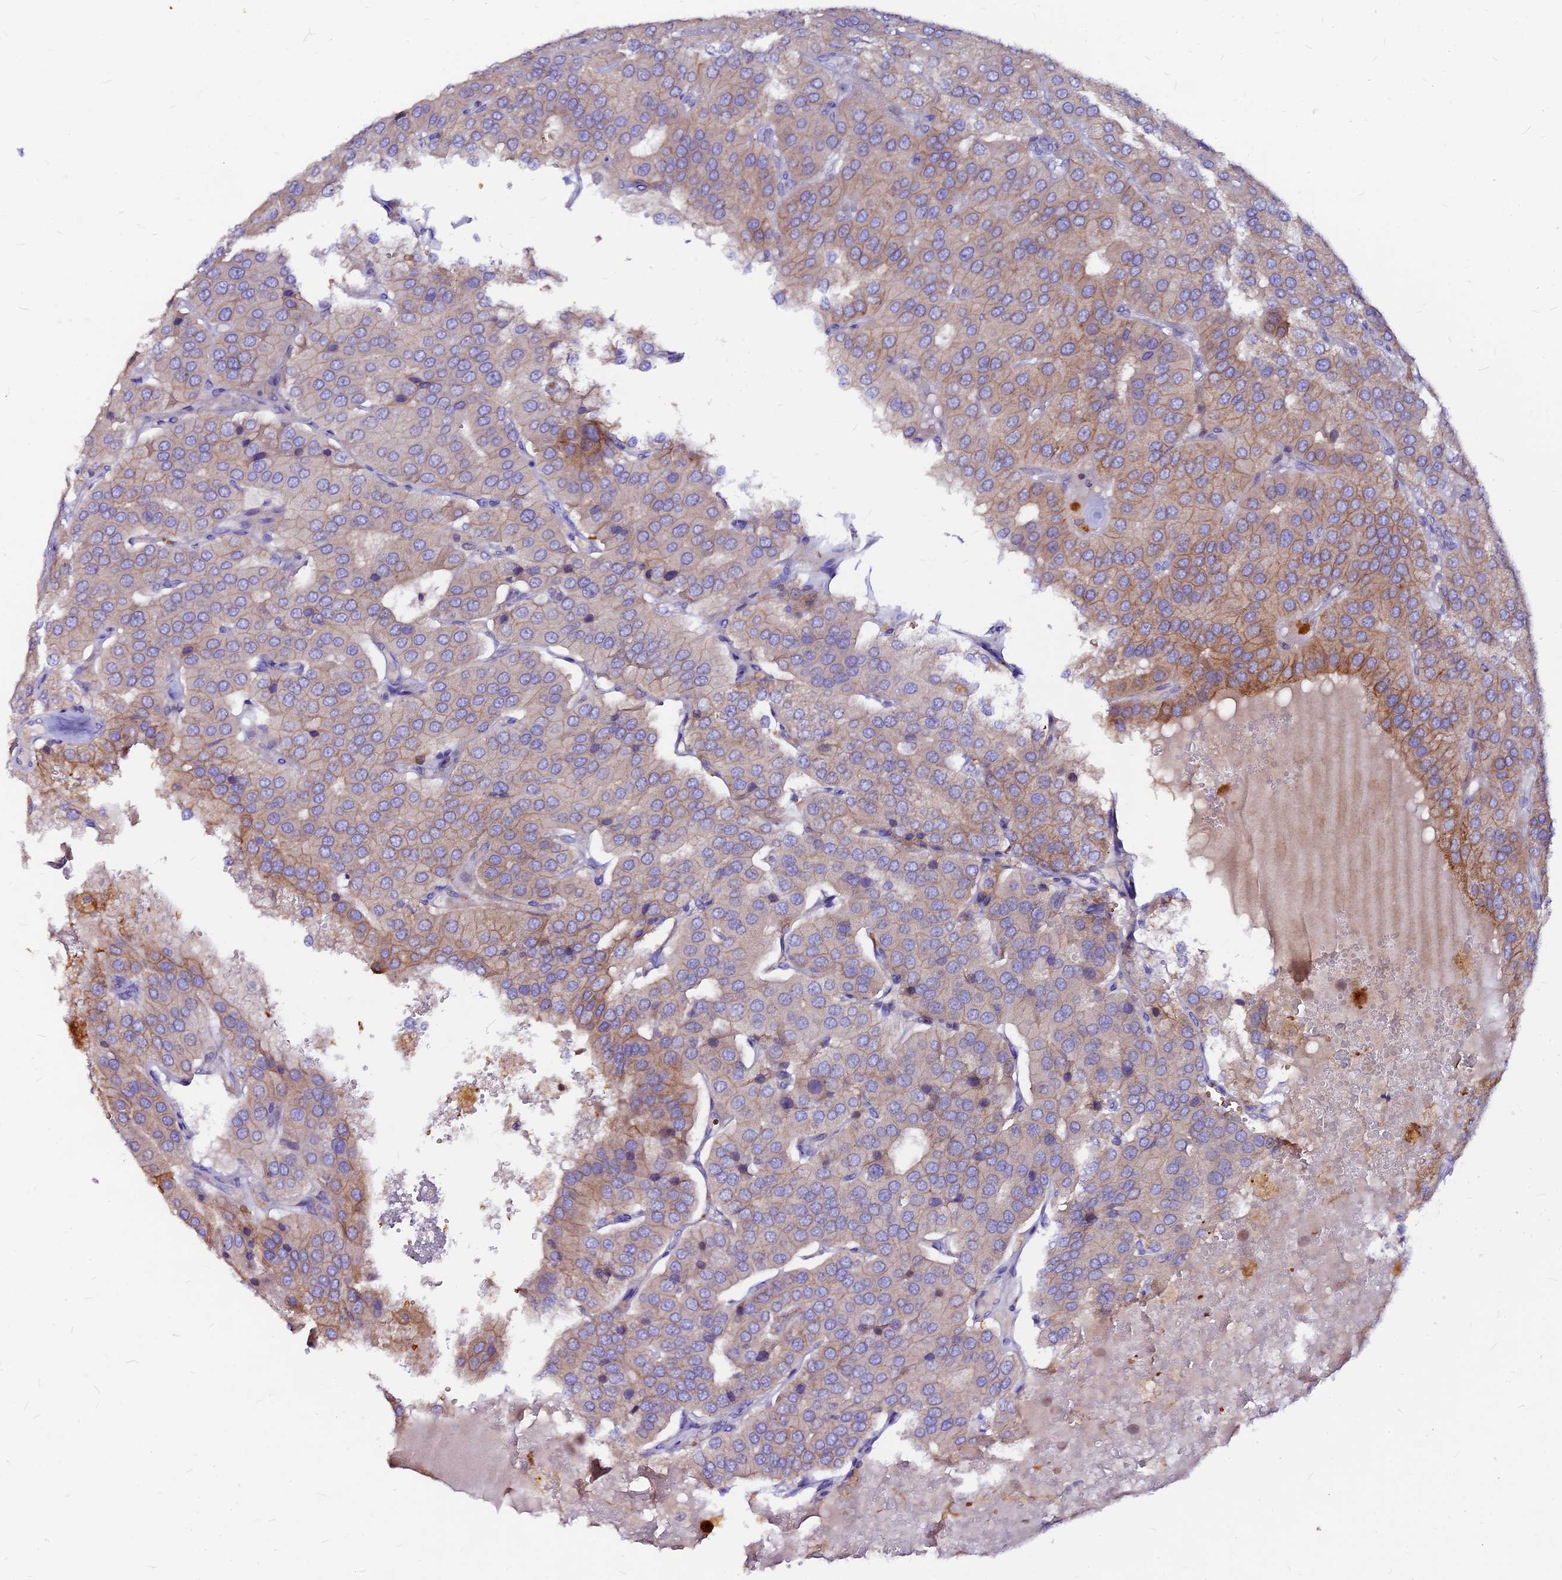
{"staining": {"intensity": "weak", "quantity": "<25%", "location": "cytoplasmic/membranous"}, "tissue": "parathyroid gland", "cell_type": "Glandular cells", "image_type": "normal", "snomed": [{"axis": "morphology", "description": "Normal tissue, NOS"}, {"axis": "morphology", "description": "Adenoma, NOS"}, {"axis": "topography", "description": "Parathyroid gland"}], "caption": "The micrograph exhibits no significant expression in glandular cells of parathyroid gland. Nuclei are stained in blue.", "gene": "DENND2D", "patient": {"sex": "female", "age": 86}}